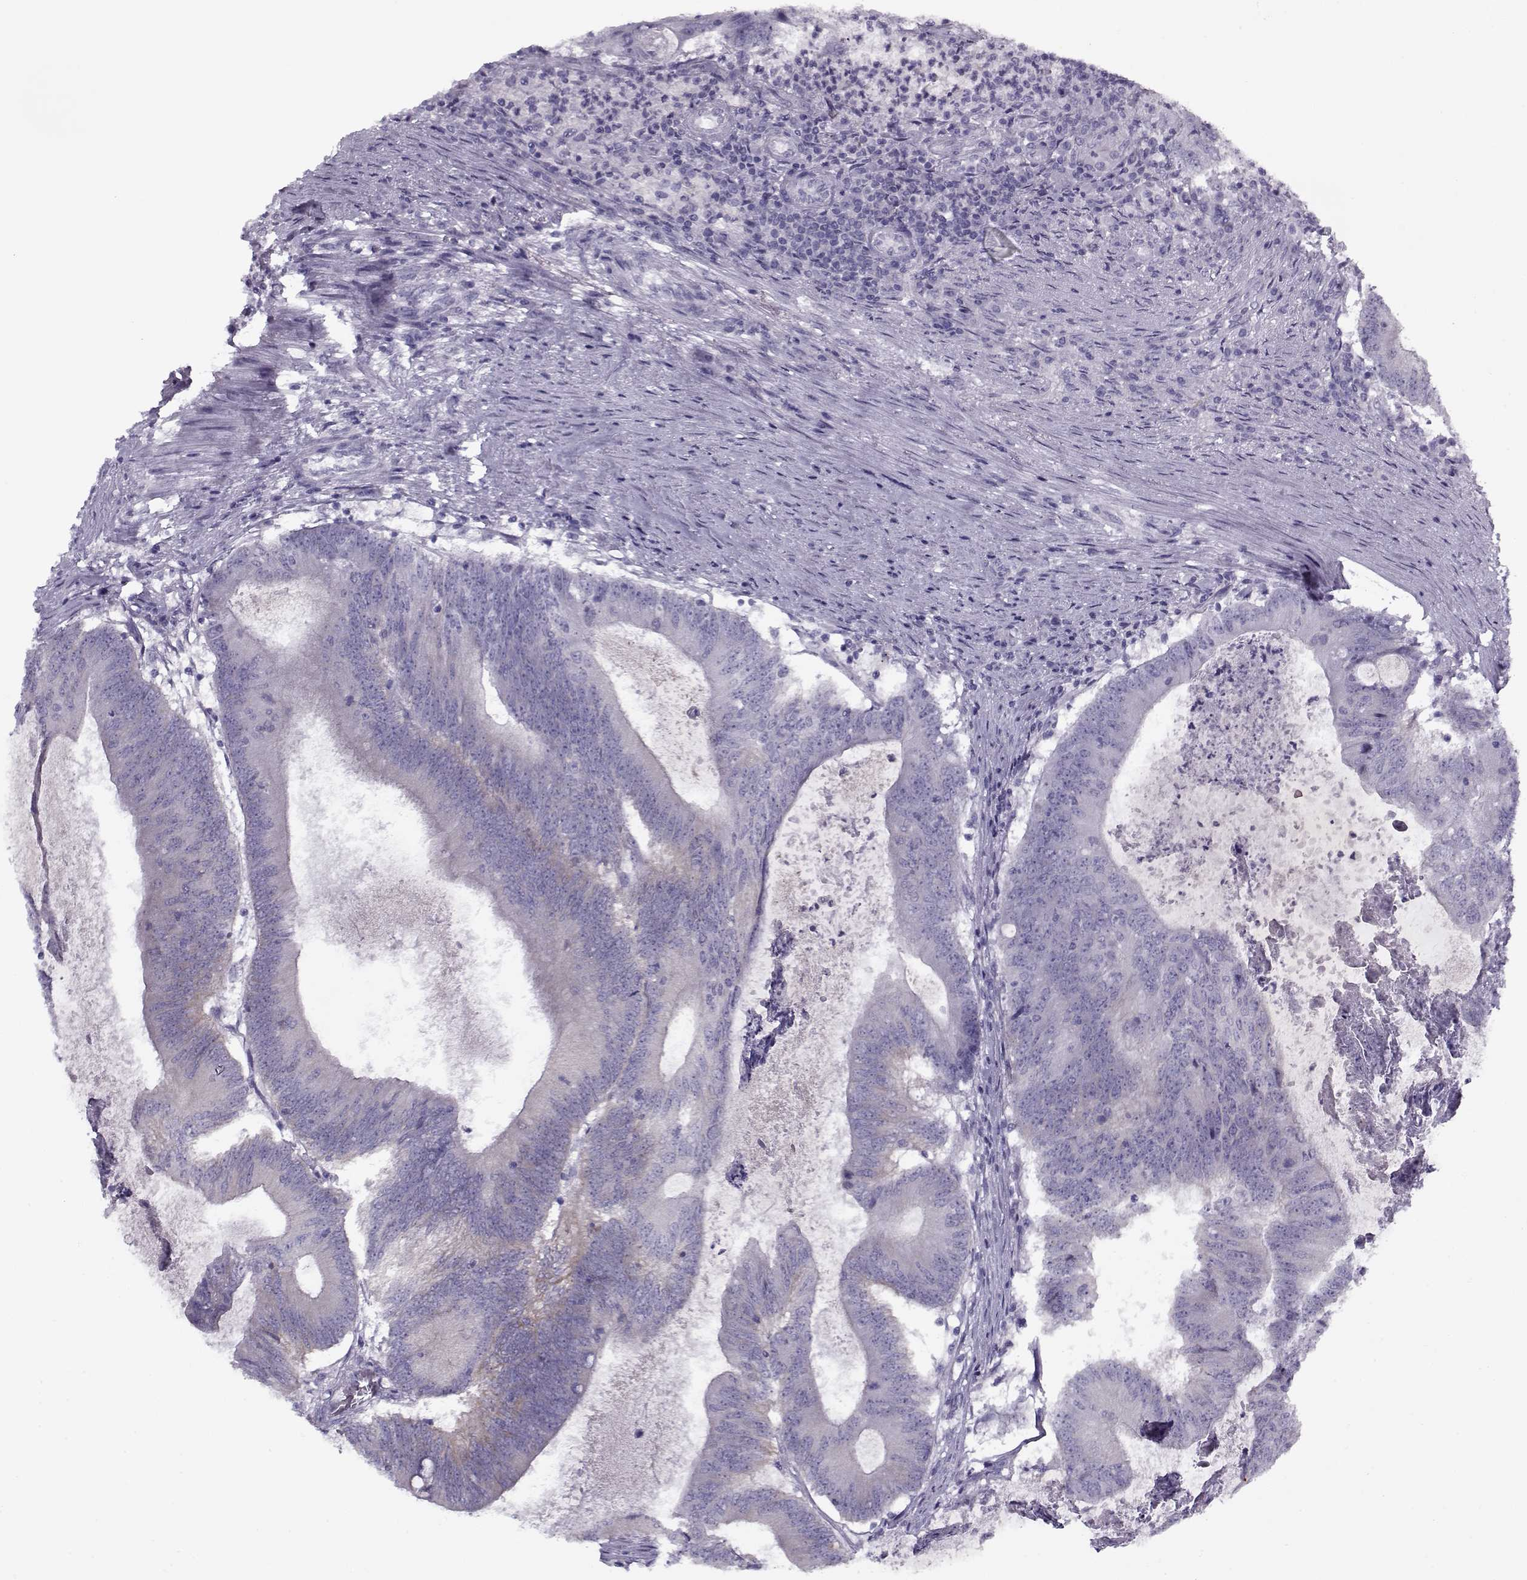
{"staining": {"intensity": "negative", "quantity": "none", "location": "none"}, "tissue": "colorectal cancer", "cell_type": "Tumor cells", "image_type": "cancer", "snomed": [{"axis": "morphology", "description": "Adenocarcinoma, NOS"}, {"axis": "topography", "description": "Colon"}], "caption": "Immunohistochemical staining of colorectal cancer exhibits no significant positivity in tumor cells.", "gene": "PP2D1", "patient": {"sex": "female", "age": 70}}